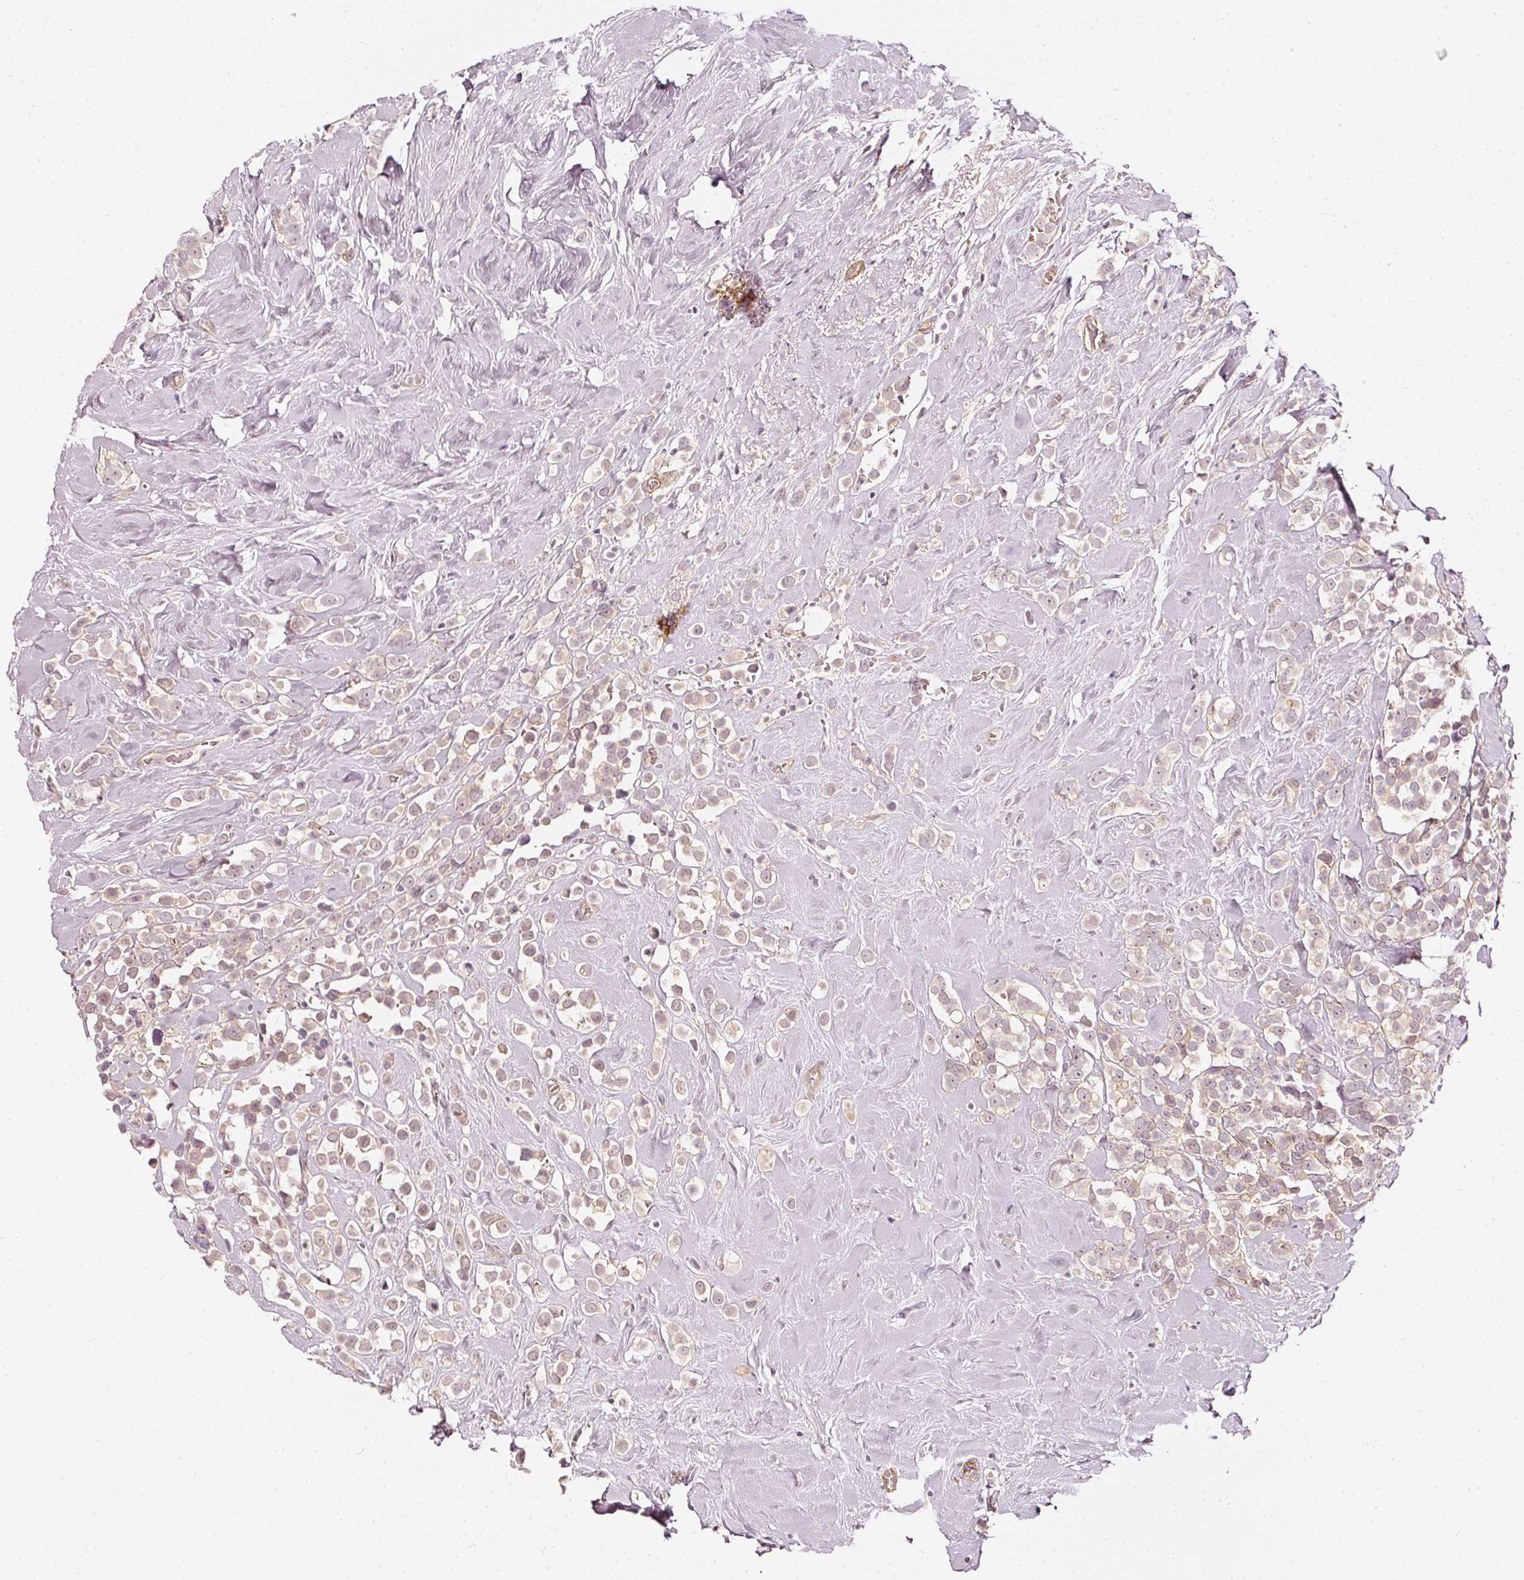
{"staining": {"intensity": "negative", "quantity": "none", "location": "none"}, "tissue": "breast cancer", "cell_type": "Tumor cells", "image_type": "cancer", "snomed": [{"axis": "morphology", "description": "Duct carcinoma"}, {"axis": "topography", "description": "Breast"}], "caption": "This photomicrograph is of breast cancer stained with immunohistochemistry (IHC) to label a protein in brown with the nuclei are counter-stained blue. There is no positivity in tumor cells.", "gene": "DRD2", "patient": {"sex": "female", "age": 80}}